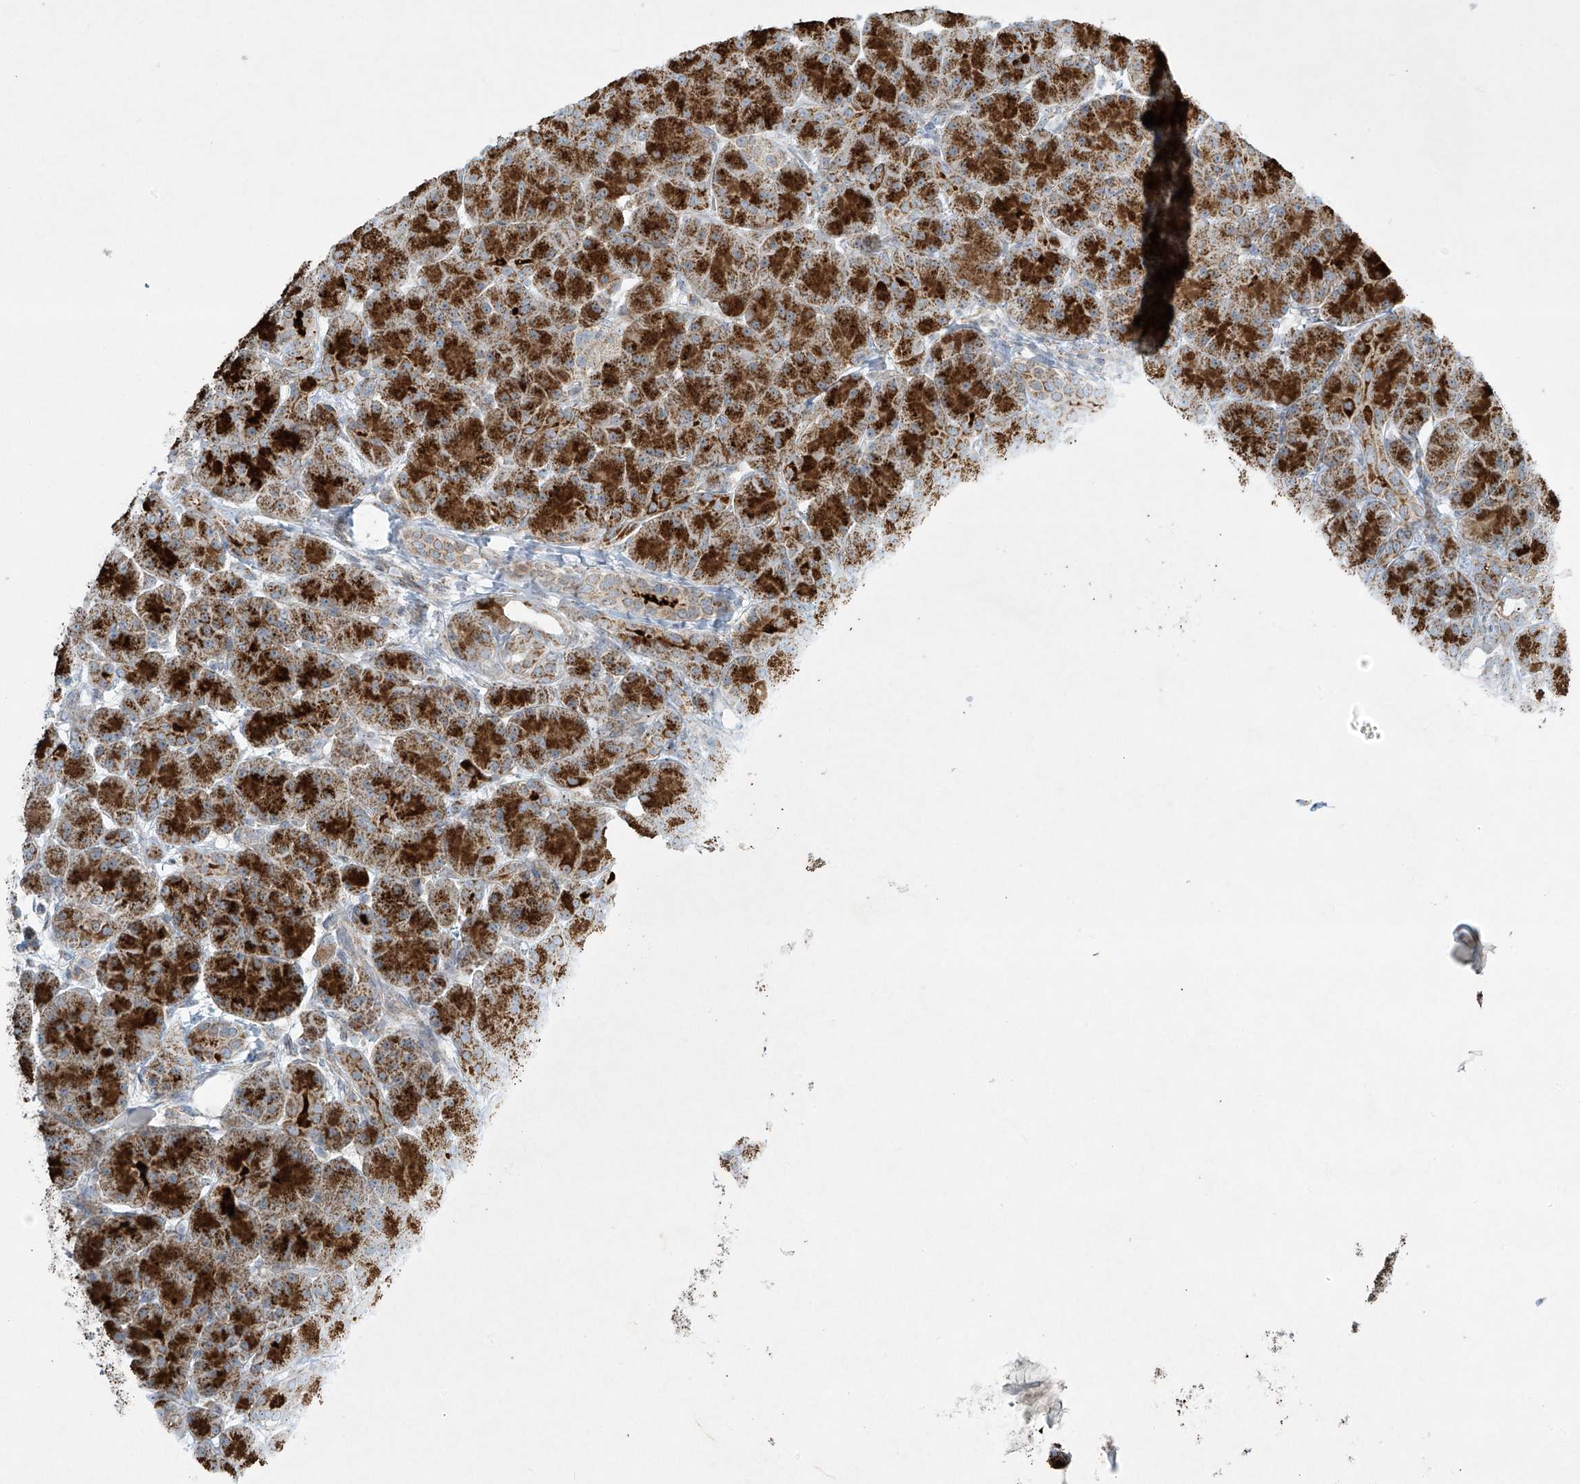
{"staining": {"intensity": "strong", "quantity": ">75%", "location": "cytoplasmic/membranous"}, "tissue": "pancreas", "cell_type": "Exocrine glandular cells", "image_type": "normal", "snomed": [{"axis": "morphology", "description": "Normal tissue, NOS"}, {"axis": "topography", "description": "Pancreas"}], "caption": "IHC of normal human pancreas exhibits high levels of strong cytoplasmic/membranous positivity in approximately >75% of exocrine glandular cells. (brown staining indicates protein expression, while blue staining denotes nuclei).", "gene": "SMDT1", "patient": {"sex": "male", "age": 63}}